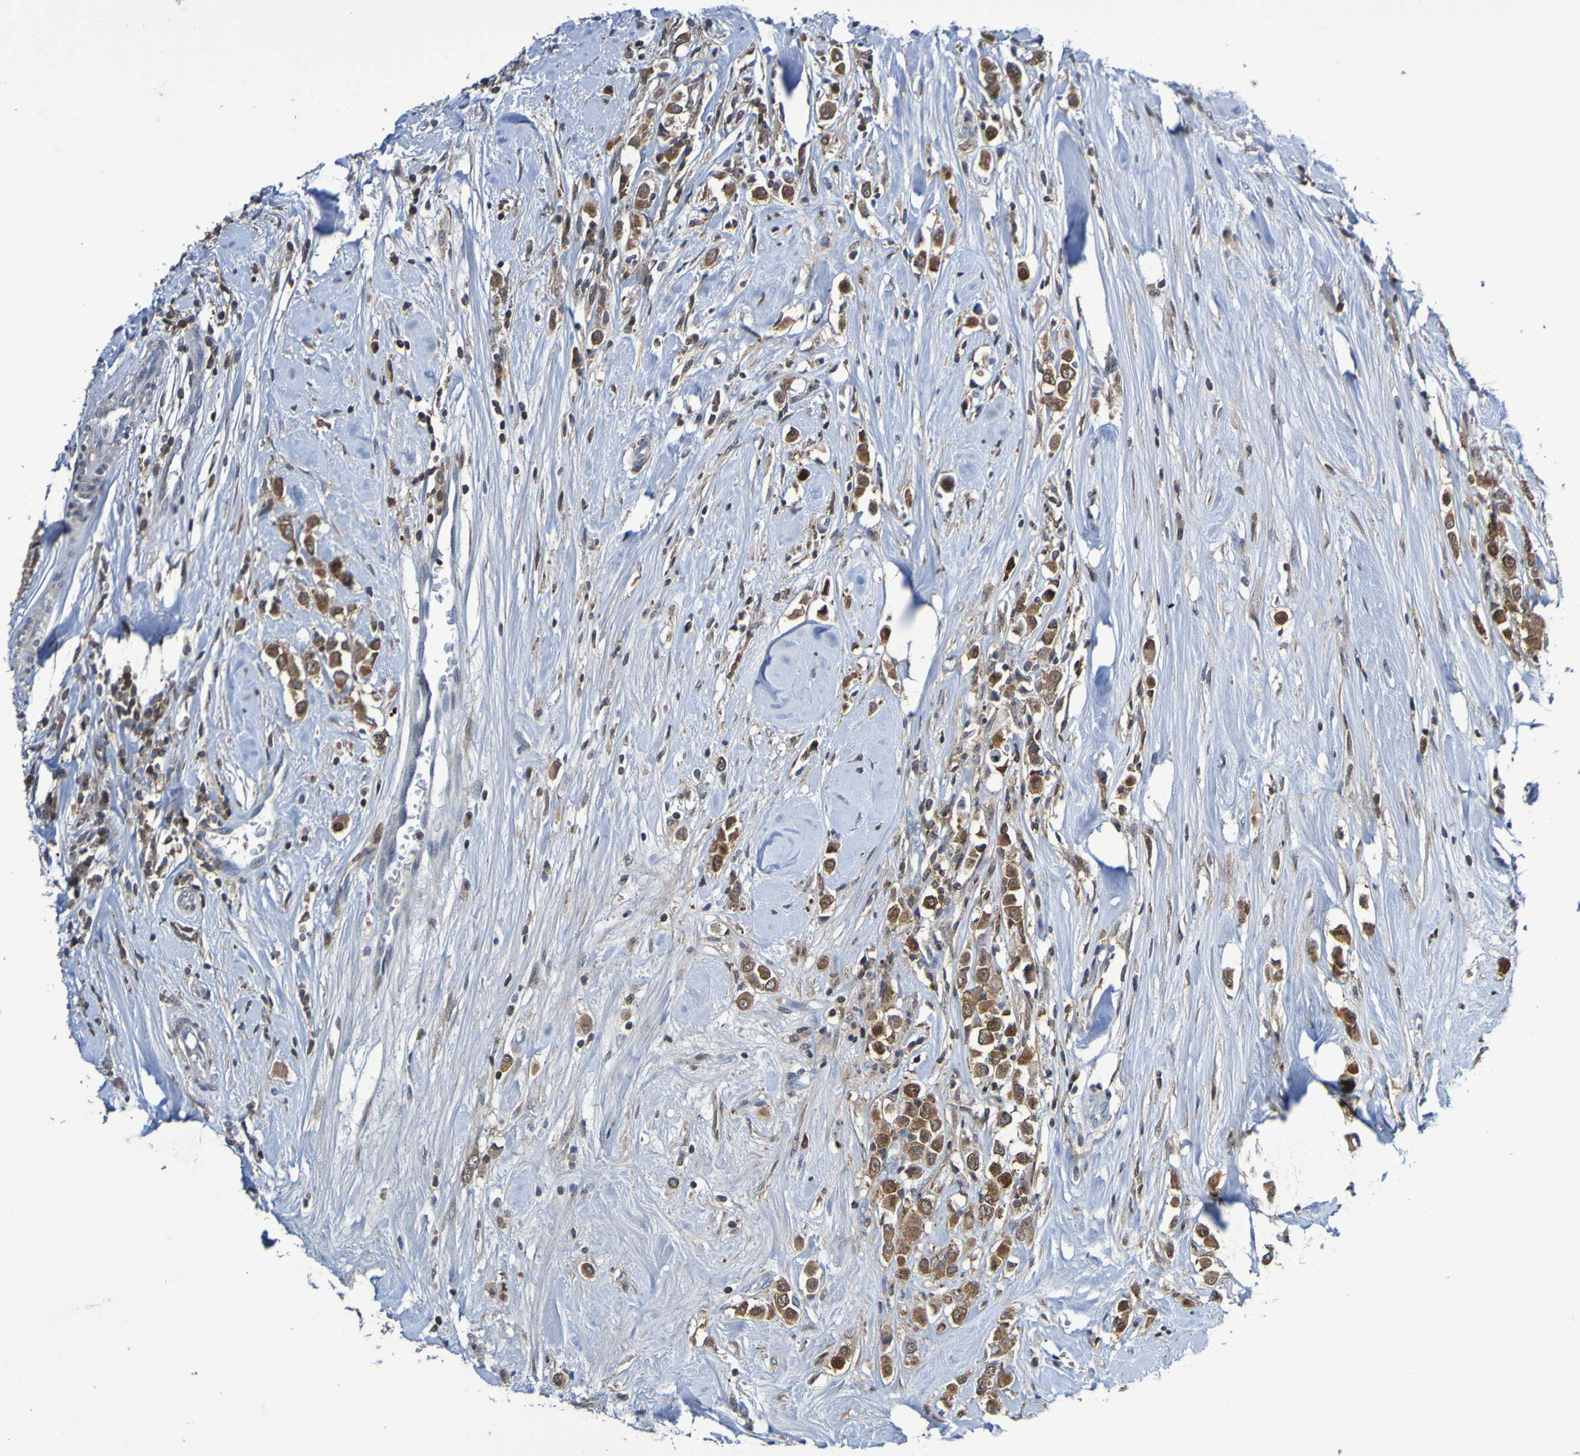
{"staining": {"intensity": "strong", "quantity": ">75%", "location": "cytoplasmic/membranous"}, "tissue": "breast cancer", "cell_type": "Tumor cells", "image_type": "cancer", "snomed": [{"axis": "morphology", "description": "Duct carcinoma"}, {"axis": "topography", "description": "Breast"}], "caption": "Immunohistochemical staining of breast cancer (intraductal carcinoma) demonstrates high levels of strong cytoplasmic/membranous staining in approximately >75% of tumor cells.", "gene": "ATIC", "patient": {"sex": "female", "age": 61}}